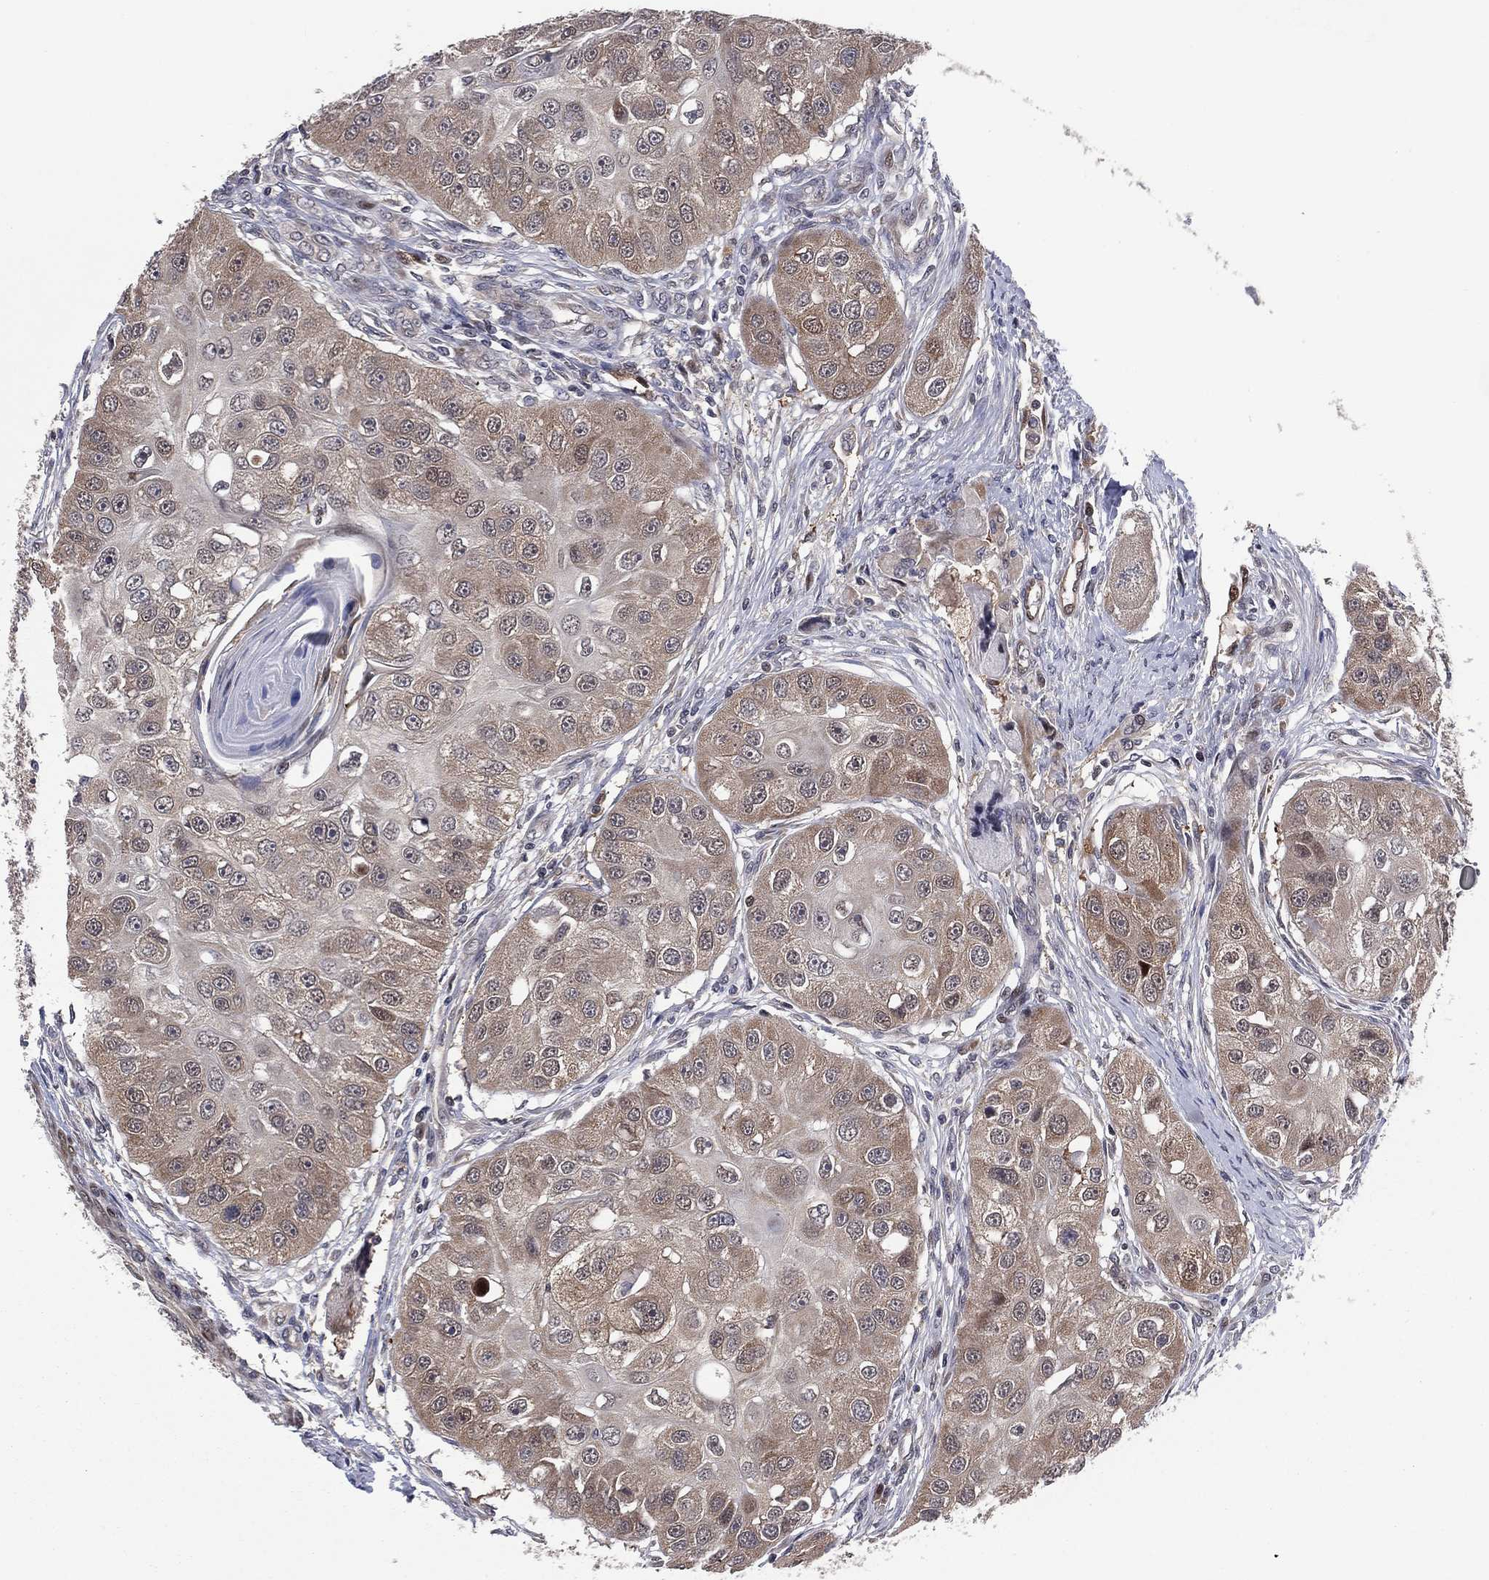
{"staining": {"intensity": "weak", "quantity": "25%-75%", "location": "cytoplasmic/membranous"}, "tissue": "head and neck cancer", "cell_type": "Tumor cells", "image_type": "cancer", "snomed": [{"axis": "morphology", "description": "Normal tissue, NOS"}, {"axis": "morphology", "description": "Squamous cell carcinoma, NOS"}, {"axis": "topography", "description": "Skeletal muscle"}, {"axis": "topography", "description": "Head-Neck"}], "caption": "An image of human head and neck cancer (squamous cell carcinoma) stained for a protein shows weak cytoplasmic/membranous brown staining in tumor cells.", "gene": "SNCG", "patient": {"sex": "male", "age": 51}}